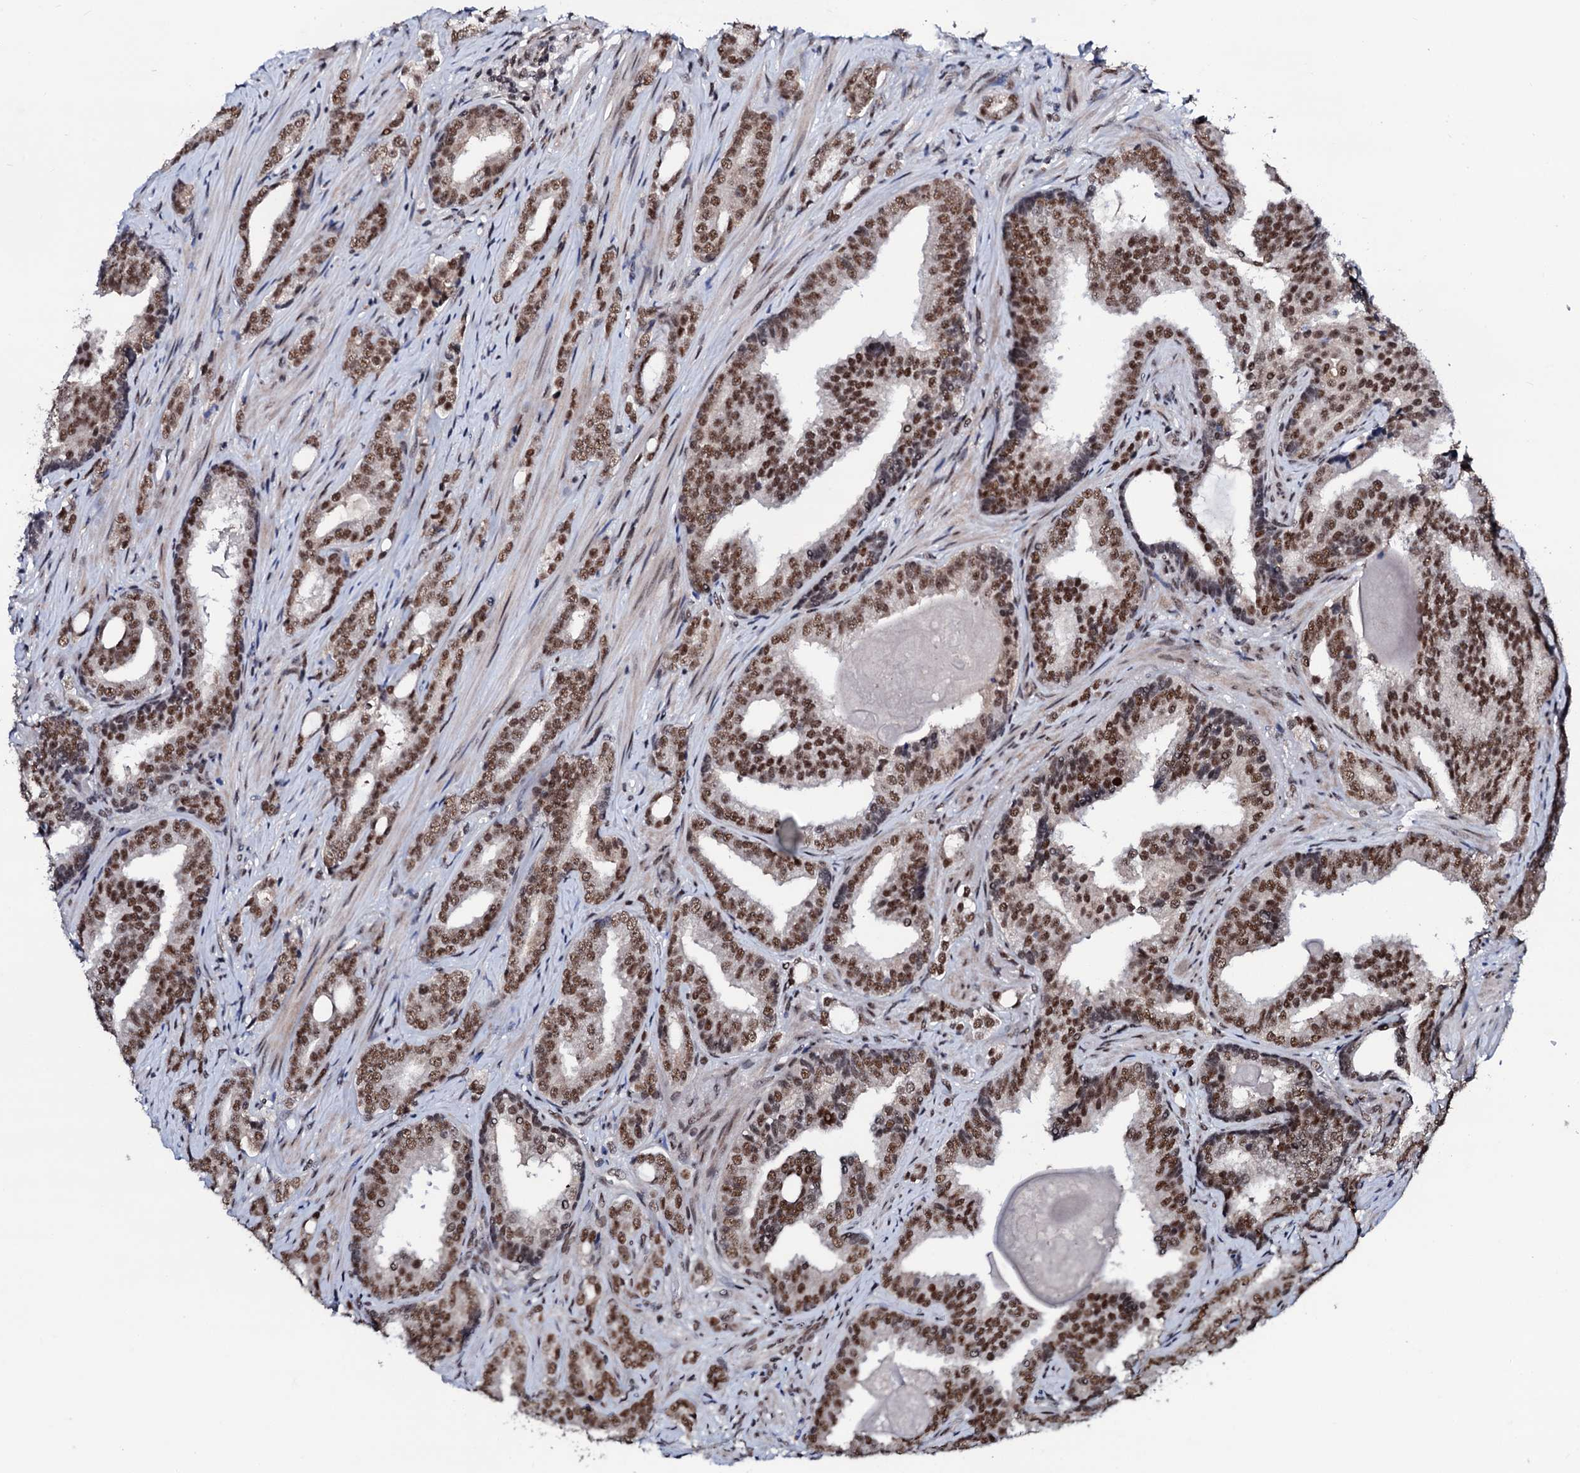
{"staining": {"intensity": "moderate", "quantity": ">75%", "location": "nuclear"}, "tissue": "prostate cancer", "cell_type": "Tumor cells", "image_type": "cancer", "snomed": [{"axis": "morphology", "description": "Adenocarcinoma, High grade"}, {"axis": "topography", "description": "Prostate"}], "caption": "Moderate nuclear positivity is identified in about >75% of tumor cells in prostate cancer.", "gene": "PRPF18", "patient": {"sex": "male", "age": 63}}